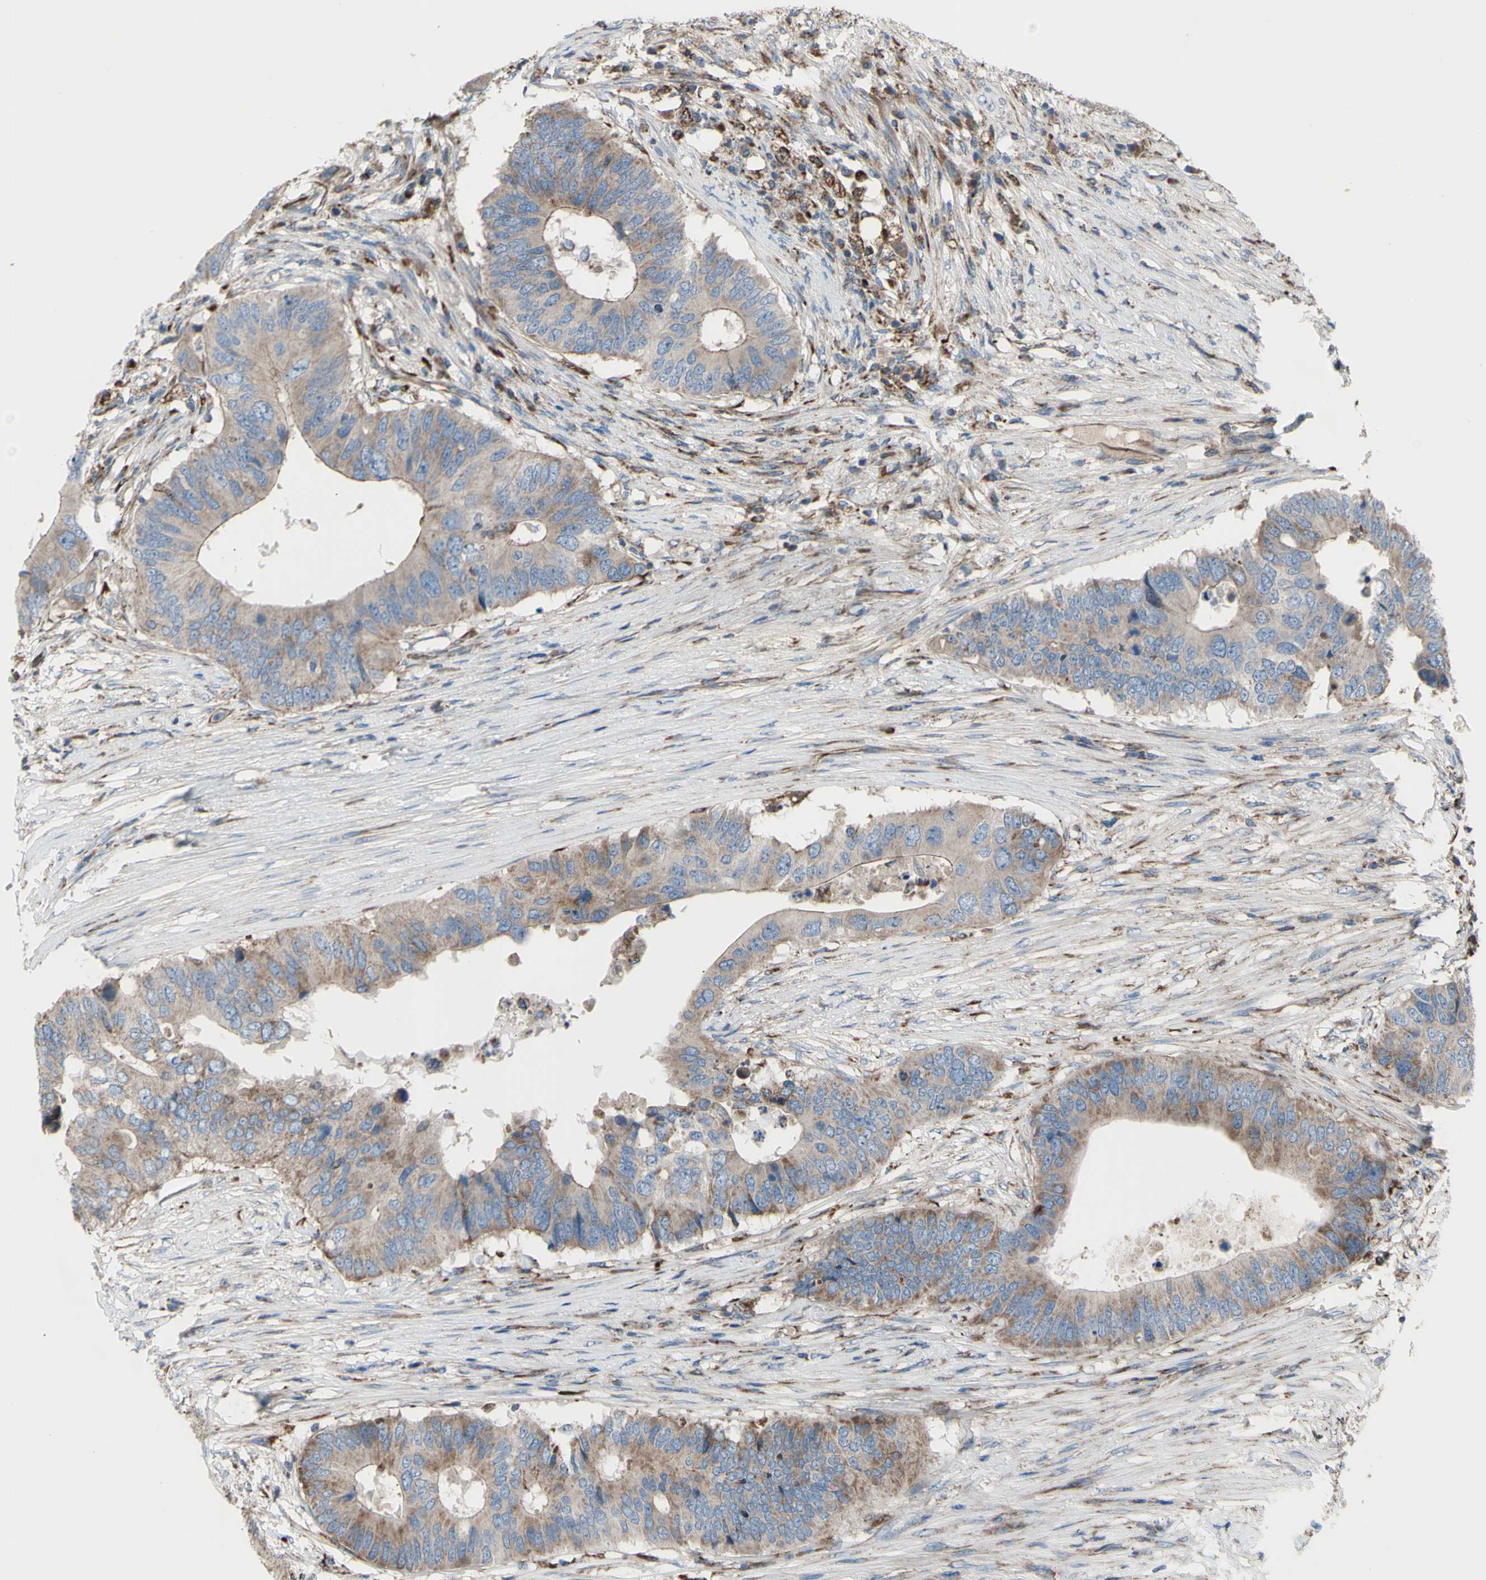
{"staining": {"intensity": "weak", "quantity": ">75%", "location": "cytoplasmic/membranous"}, "tissue": "colorectal cancer", "cell_type": "Tumor cells", "image_type": "cancer", "snomed": [{"axis": "morphology", "description": "Adenocarcinoma, NOS"}, {"axis": "topography", "description": "Colon"}], "caption": "This photomicrograph demonstrates colorectal cancer (adenocarcinoma) stained with IHC to label a protein in brown. The cytoplasmic/membranous of tumor cells show weak positivity for the protein. Nuclei are counter-stained blue.", "gene": "EMC7", "patient": {"sex": "male", "age": 71}}